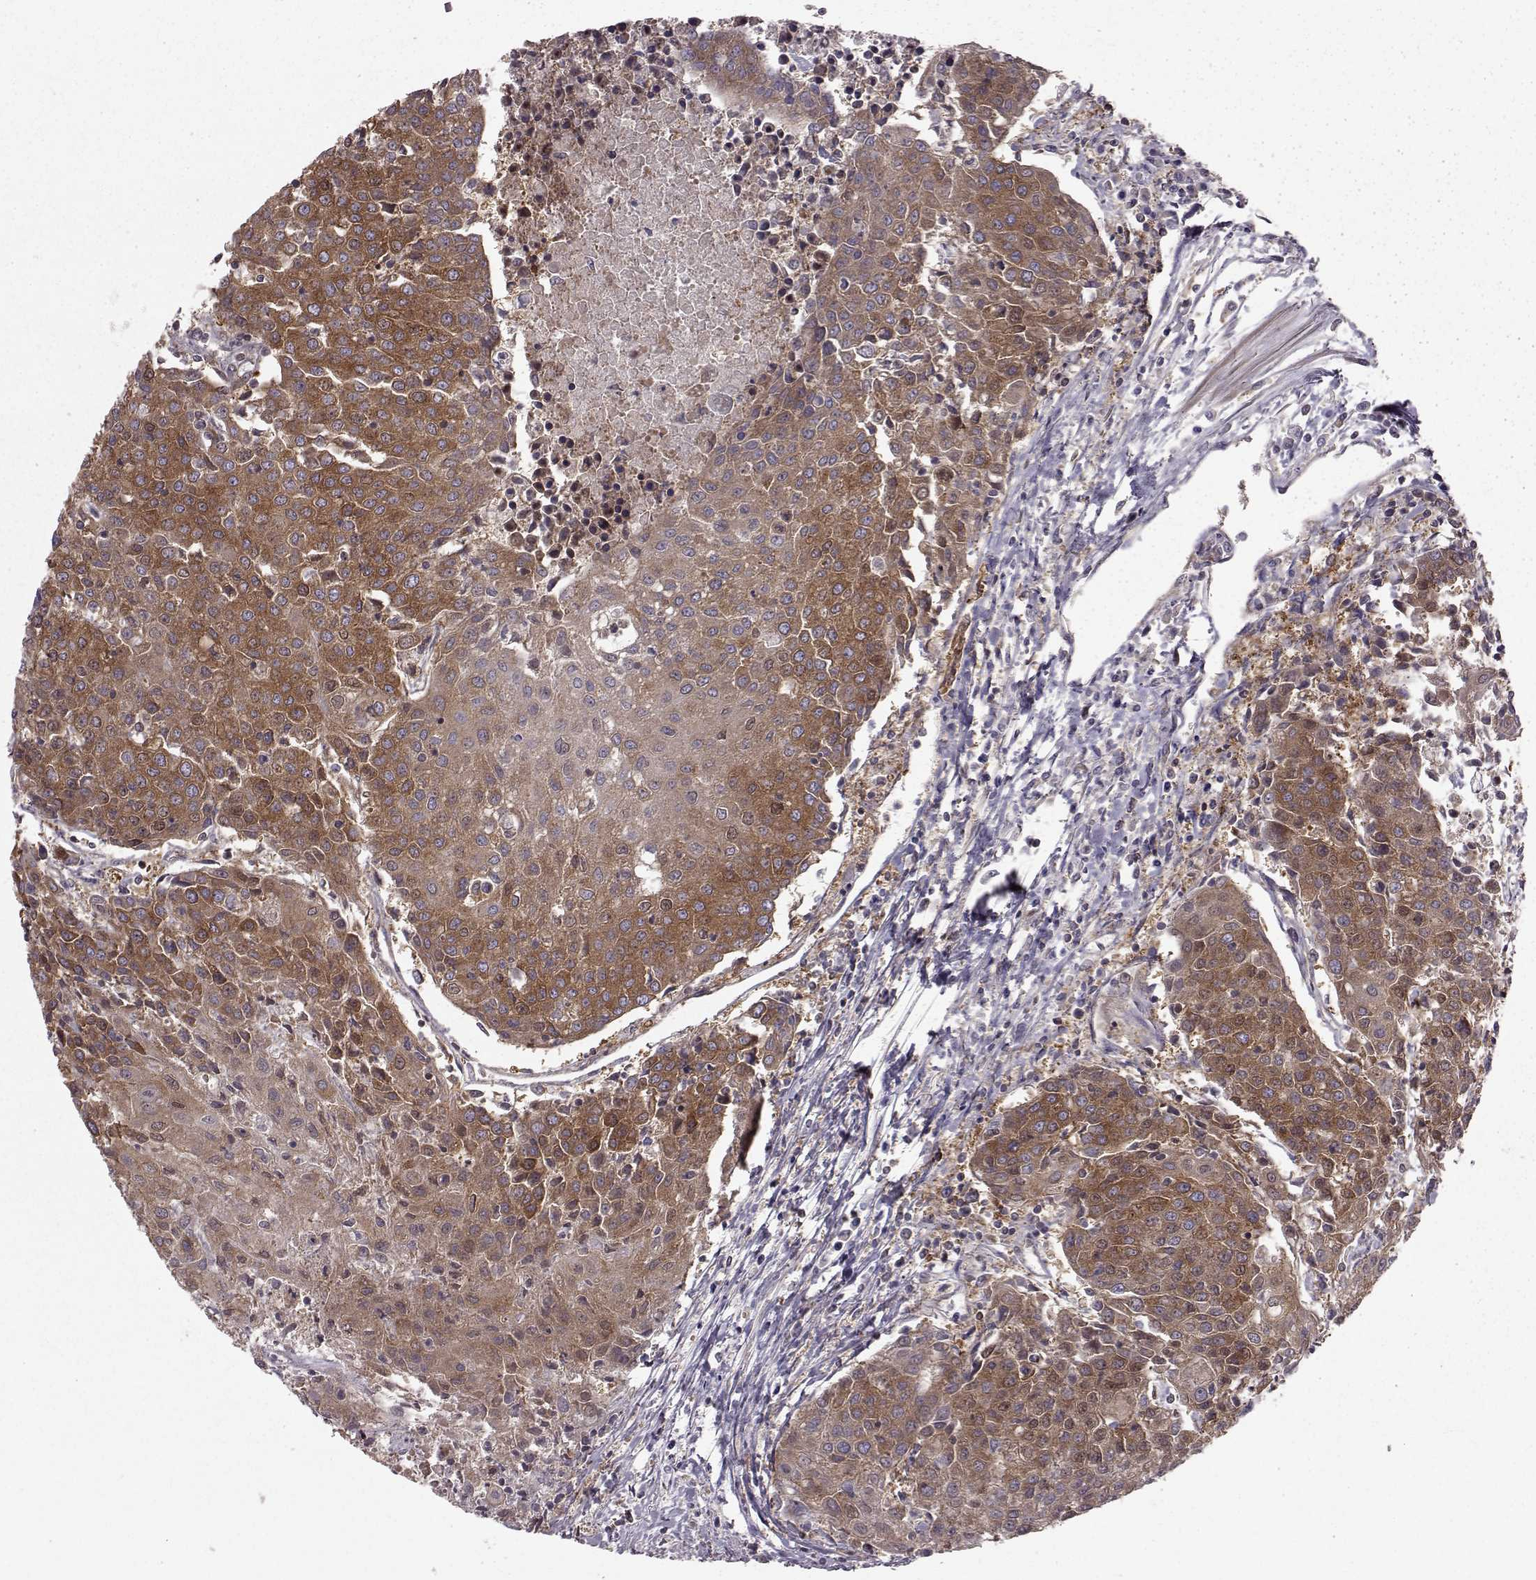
{"staining": {"intensity": "moderate", "quantity": "25%-75%", "location": "cytoplasmic/membranous"}, "tissue": "urothelial cancer", "cell_type": "Tumor cells", "image_type": "cancer", "snomed": [{"axis": "morphology", "description": "Urothelial carcinoma, High grade"}, {"axis": "topography", "description": "Urinary bladder"}], "caption": "DAB immunohistochemical staining of high-grade urothelial carcinoma exhibits moderate cytoplasmic/membranous protein positivity in approximately 25%-75% of tumor cells.", "gene": "RABGAP1", "patient": {"sex": "female", "age": 85}}